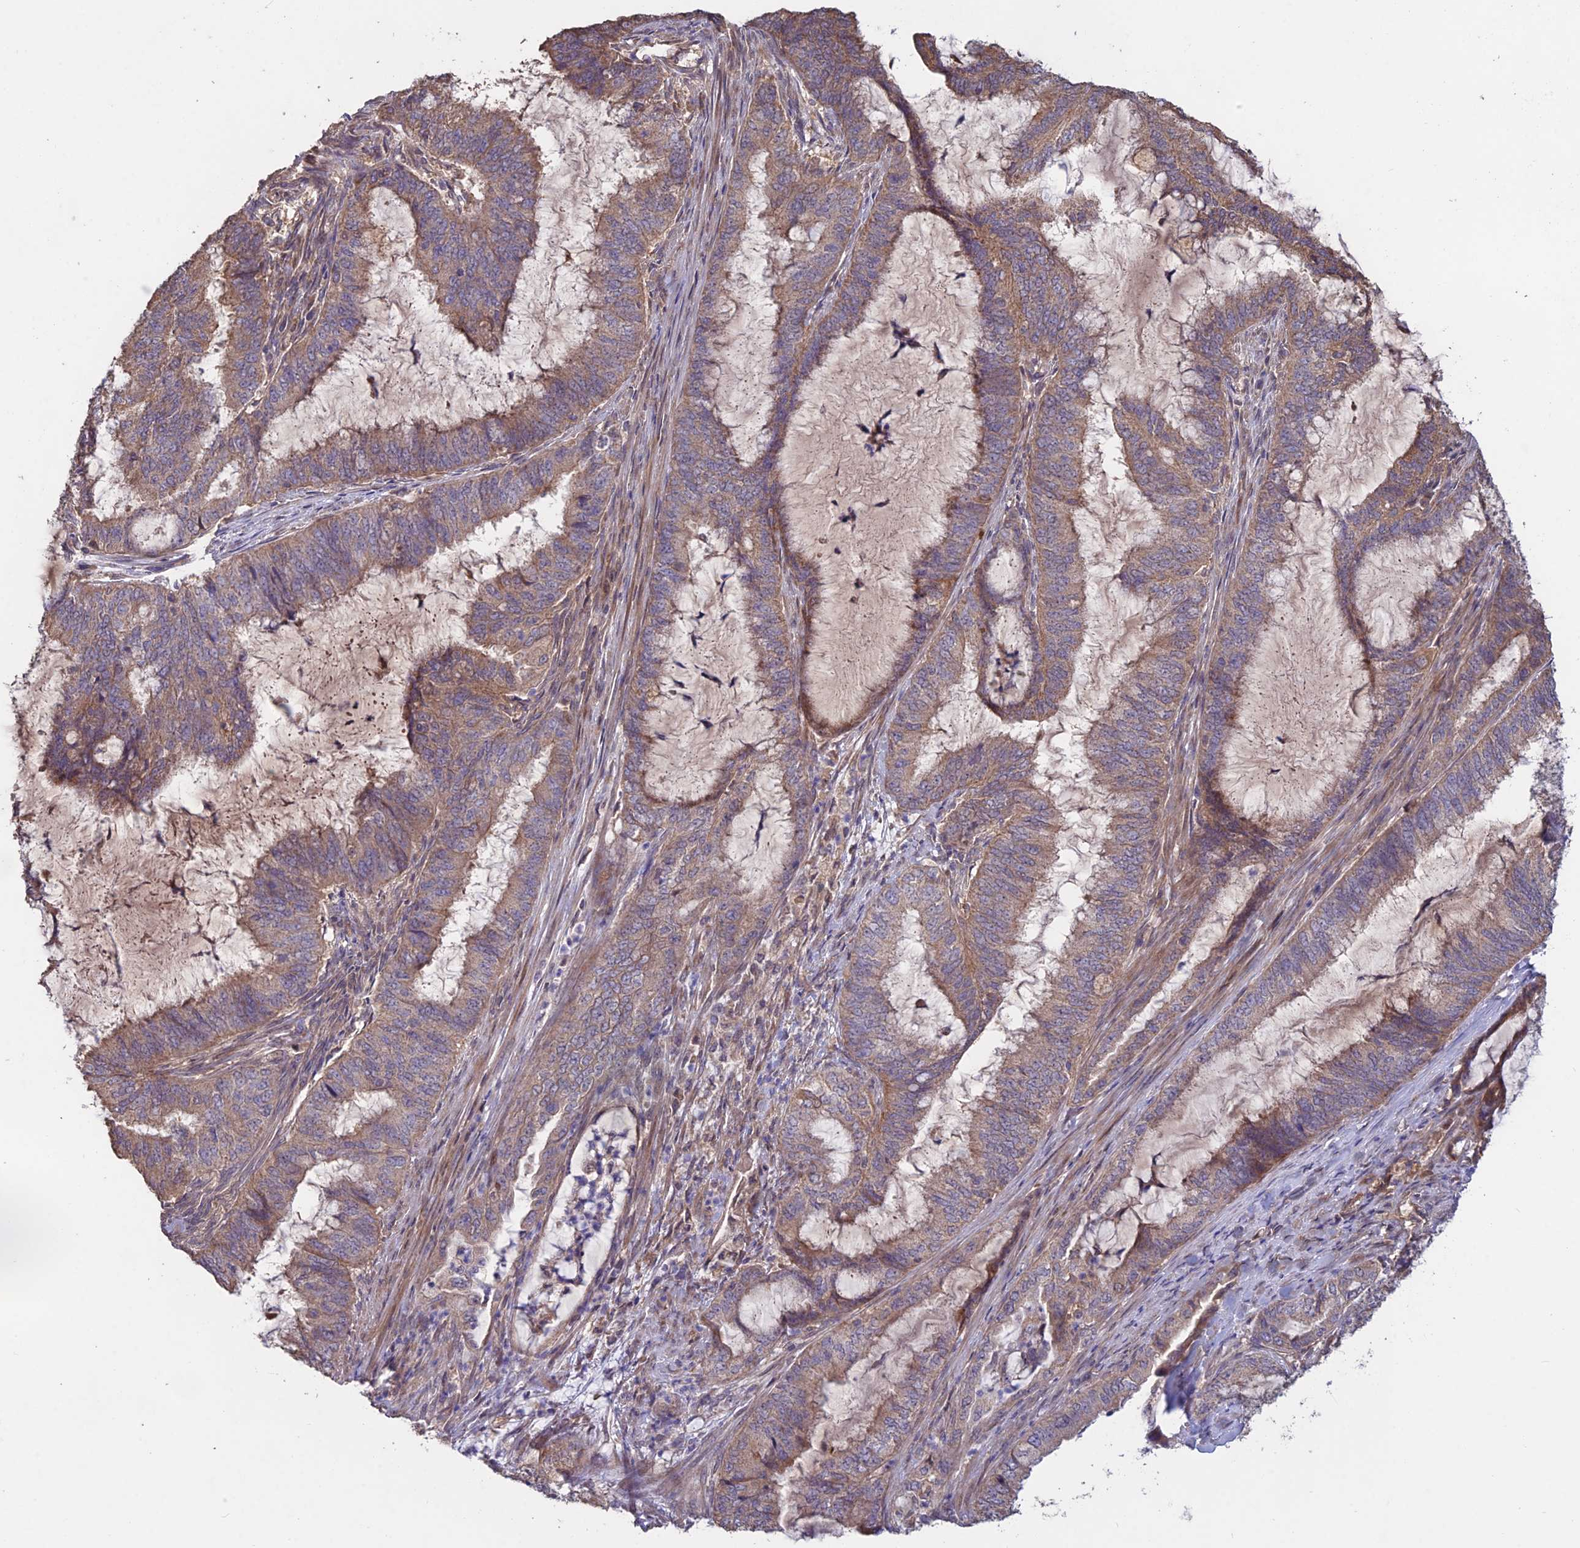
{"staining": {"intensity": "moderate", "quantity": ">75%", "location": "cytoplasmic/membranous"}, "tissue": "endometrial cancer", "cell_type": "Tumor cells", "image_type": "cancer", "snomed": [{"axis": "morphology", "description": "Adenocarcinoma, NOS"}, {"axis": "topography", "description": "Endometrium"}], "caption": "A micrograph of human endometrial cancer stained for a protein reveals moderate cytoplasmic/membranous brown staining in tumor cells.", "gene": "SHISA5", "patient": {"sex": "female", "age": 51}}